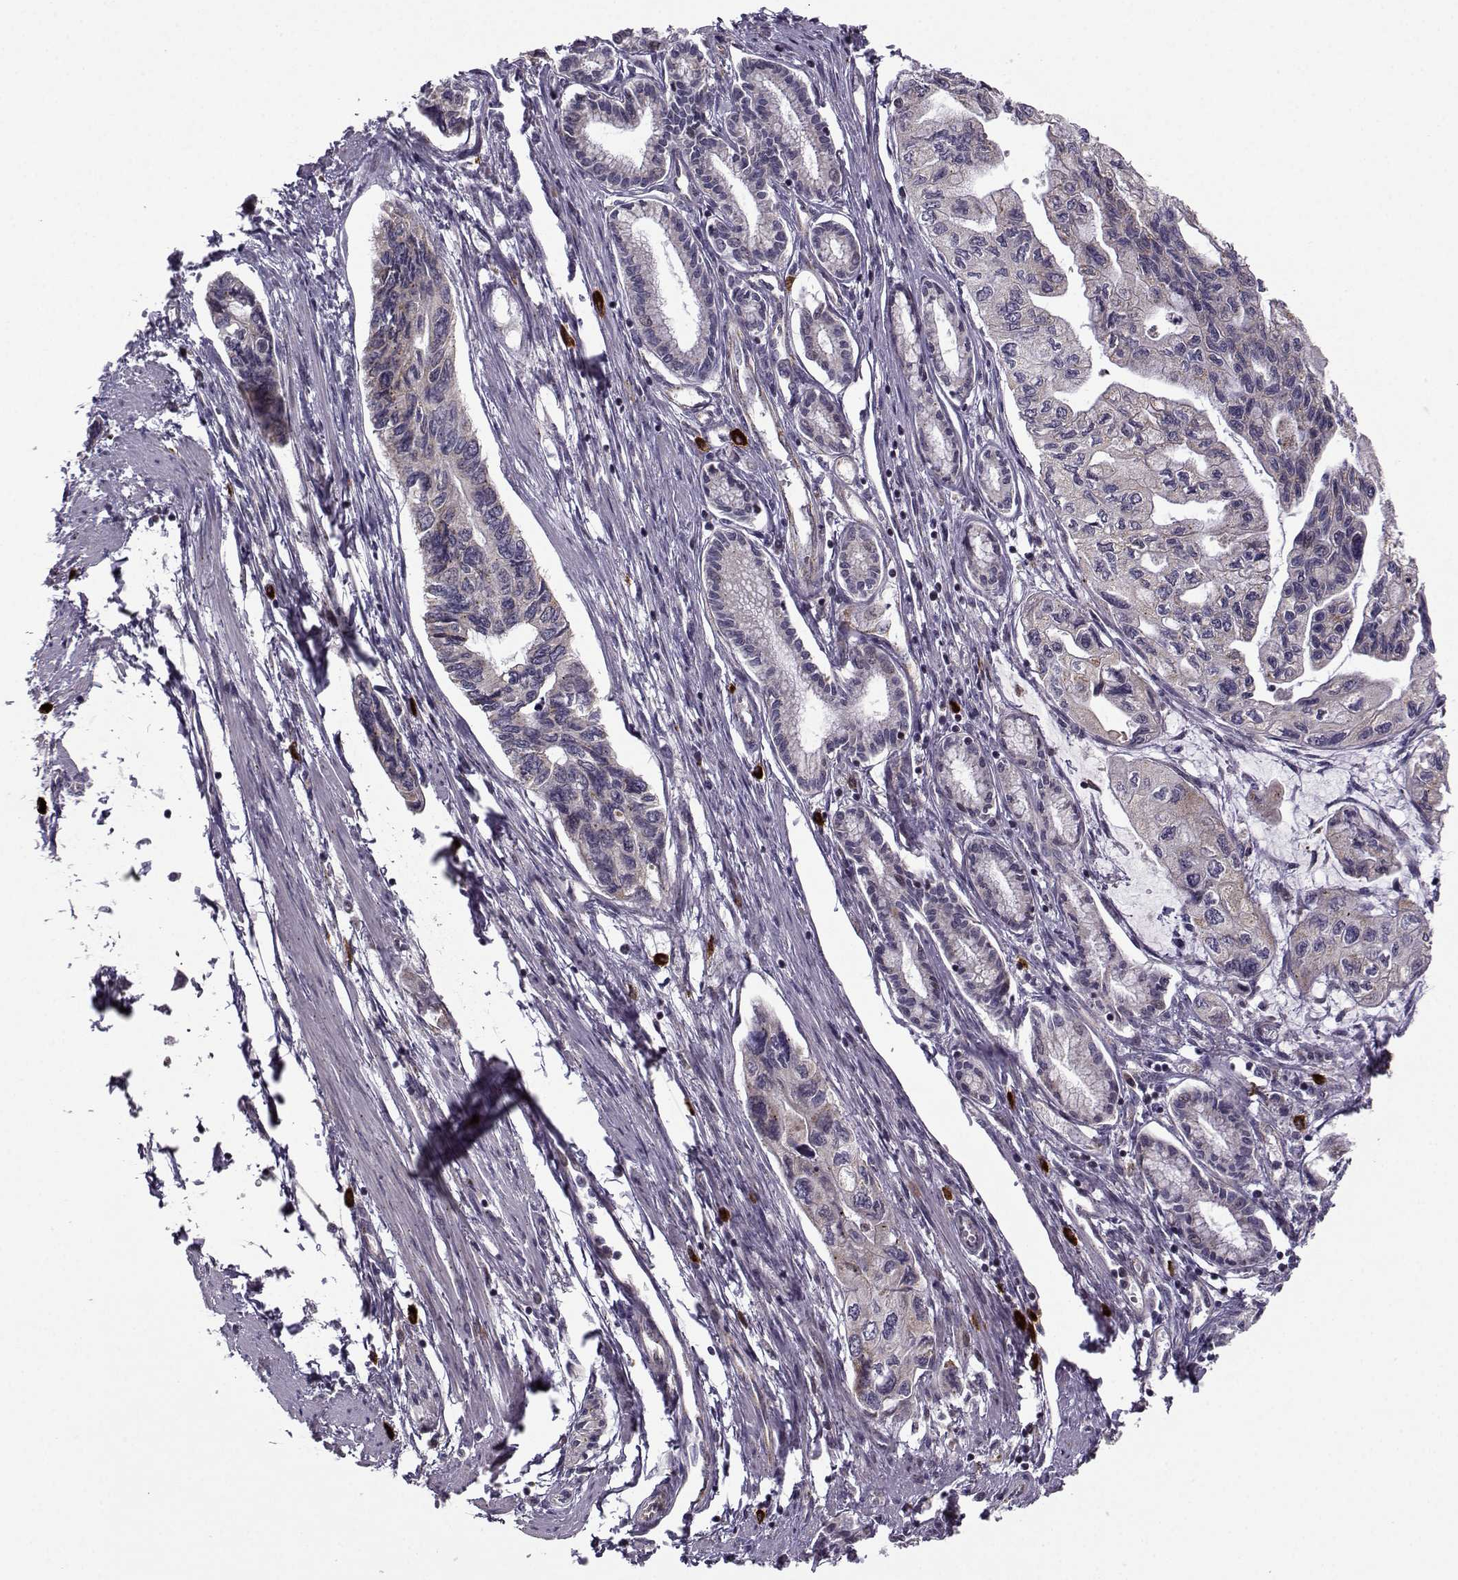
{"staining": {"intensity": "negative", "quantity": "none", "location": "none"}, "tissue": "pancreatic cancer", "cell_type": "Tumor cells", "image_type": "cancer", "snomed": [{"axis": "morphology", "description": "Adenocarcinoma, NOS"}, {"axis": "topography", "description": "Pancreas"}], "caption": "This is a photomicrograph of IHC staining of adenocarcinoma (pancreatic), which shows no staining in tumor cells.", "gene": "NECAB3", "patient": {"sex": "female", "age": 76}}